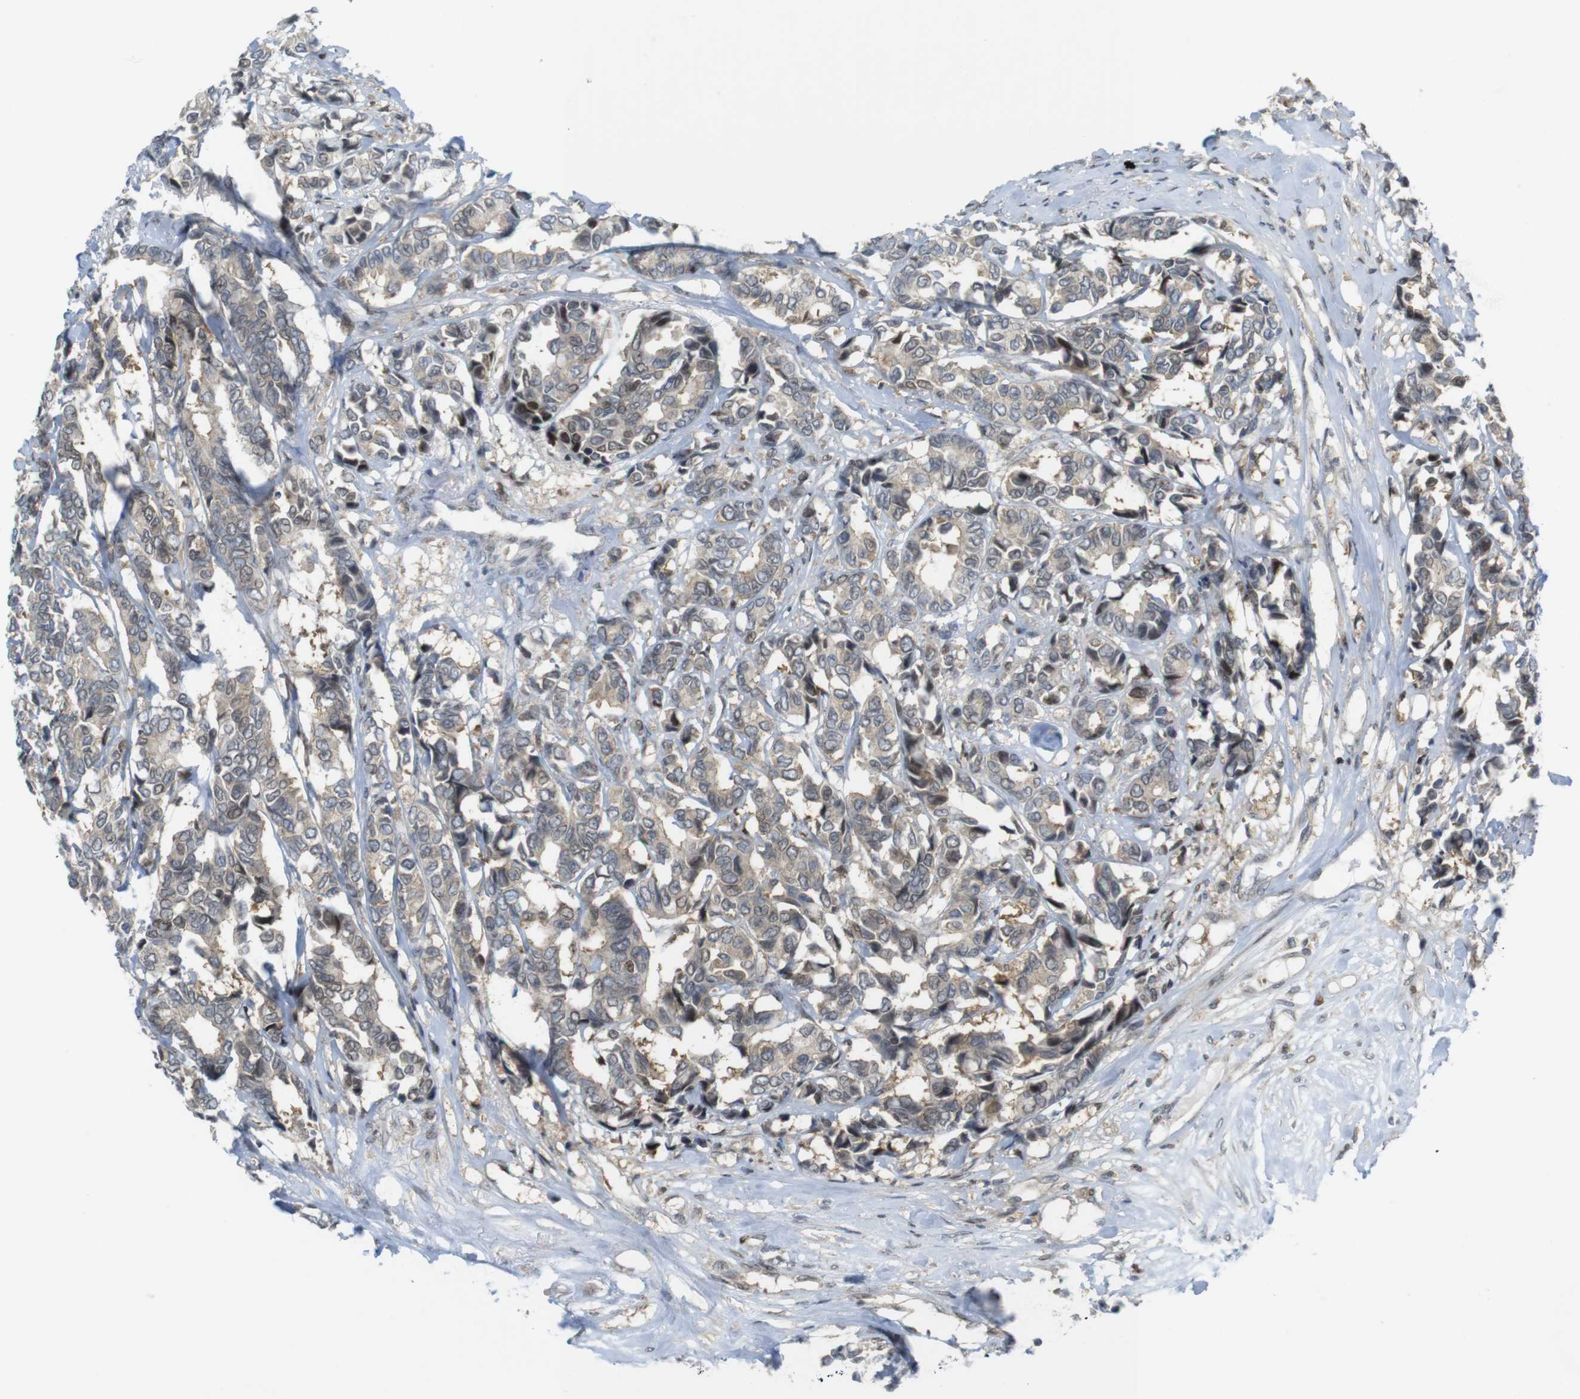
{"staining": {"intensity": "weak", "quantity": ">75%", "location": "cytoplasmic/membranous"}, "tissue": "breast cancer", "cell_type": "Tumor cells", "image_type": "cancer", "snomed": [{"axis": "morphology", "description": "Duct carcinoma"}, {"axis": "topography", "description": "Breast"}], "caption": "Immunohistochemical staining of human breast cancer (infiltrating ductal carcinoma) reveals weak cytoplasmic/membranous protein staining in about >75% of tumor cells. (Stains: DAB in brown, nuclei in blue, Microscopy: brightfield microscopy at high magnification).", "gene": "RCC1", "patient": {"sex": "female", "age": 87}}